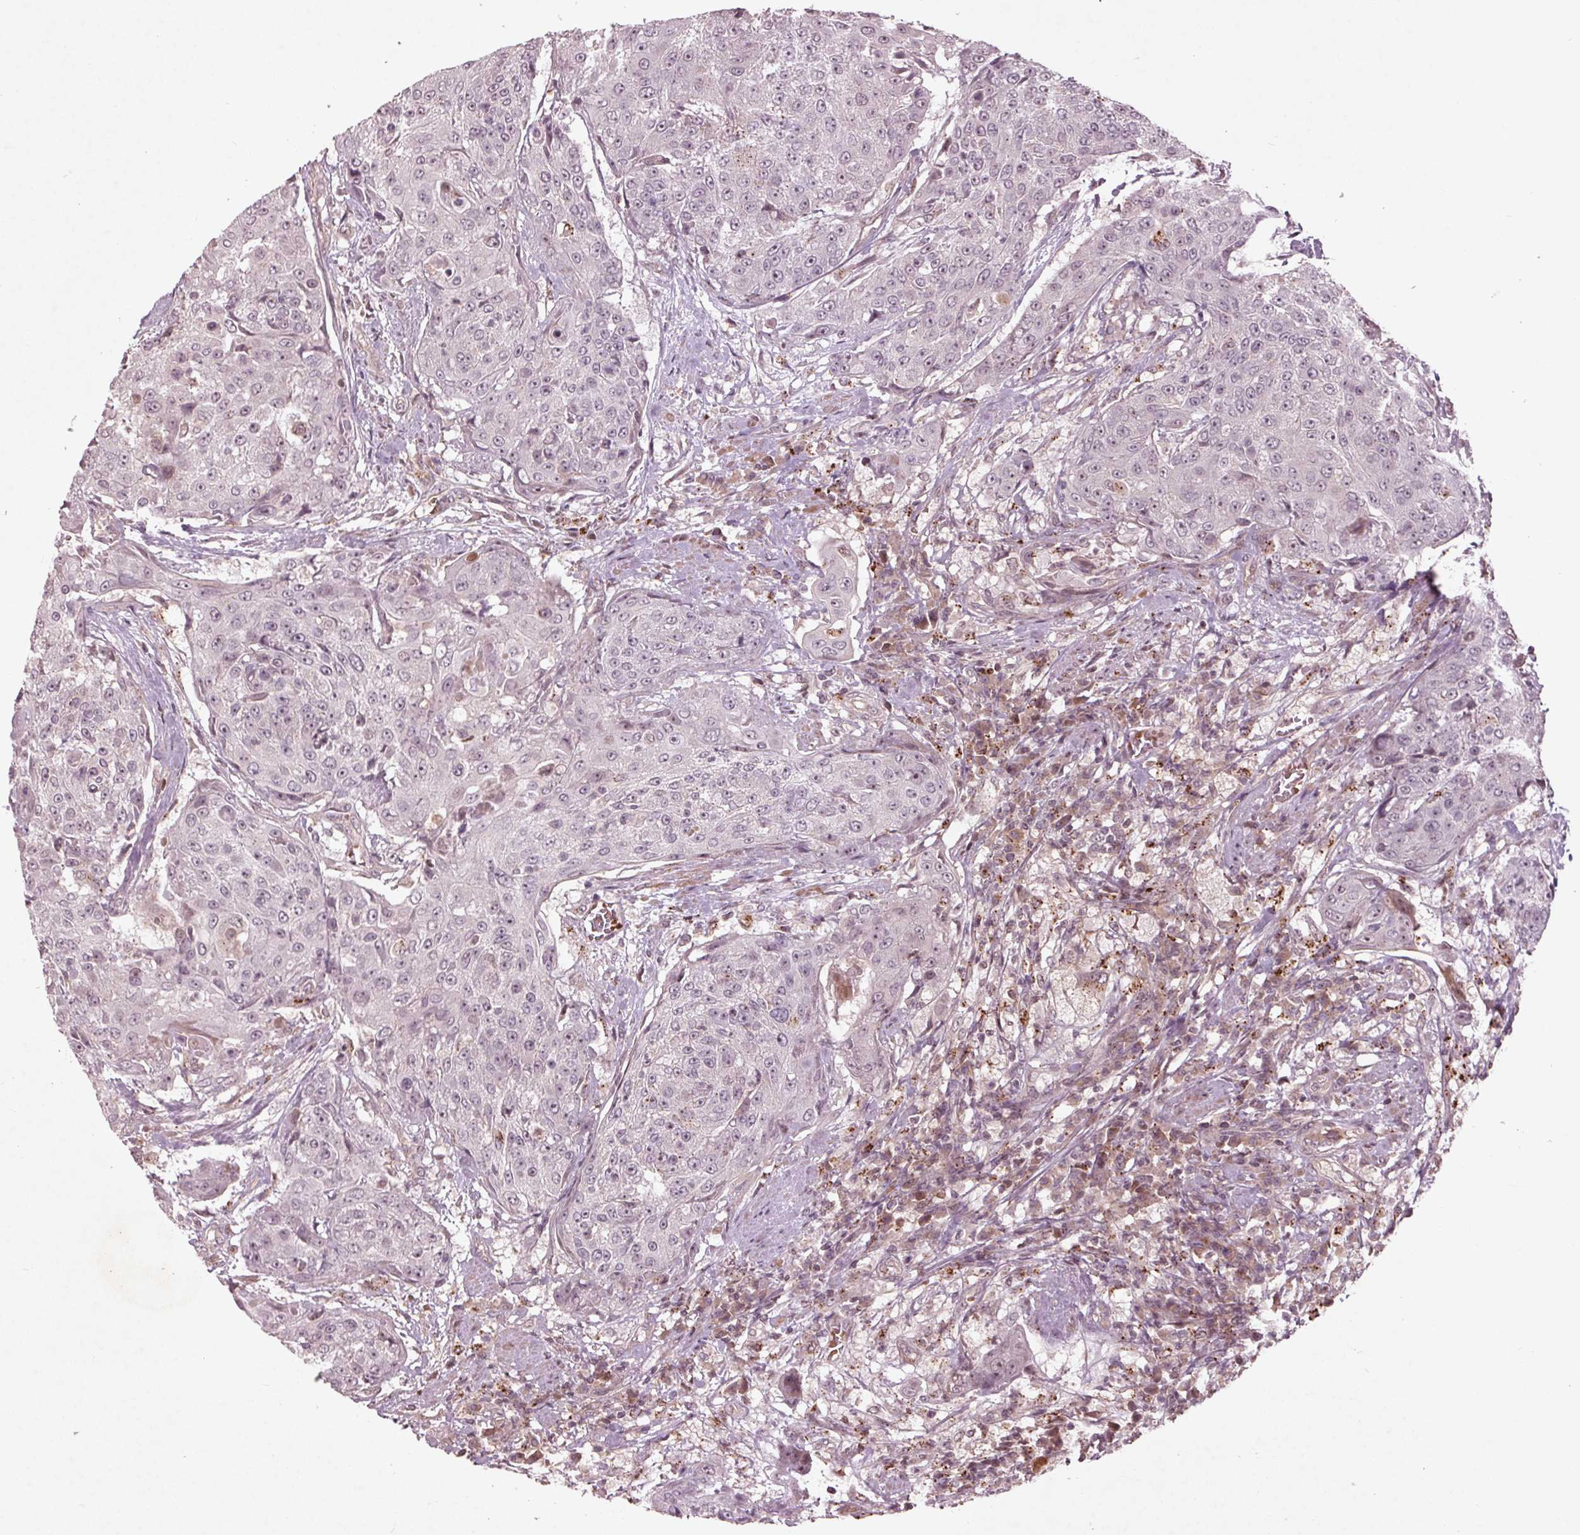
{"staining": {"intensity": "negative", "quantity": "none", "location": "none"}, "tissue": "urothelial cancer", "cell_type": "Tumor cells", "image_type": "cancer", "snomed": [{"axis": "morphology", "description": "Urothelial carcinoma, High grade"}, {"axis": "topography", "description": "Urinary bladder"}], "caption": "Immunohistochemistry (IHC) of human urothelial cancer reveals no positivity in tumor cells. Nuclei are stained in blue.", "gene": "CDKL4", "patient": {"sex": "female", "age": 63}}